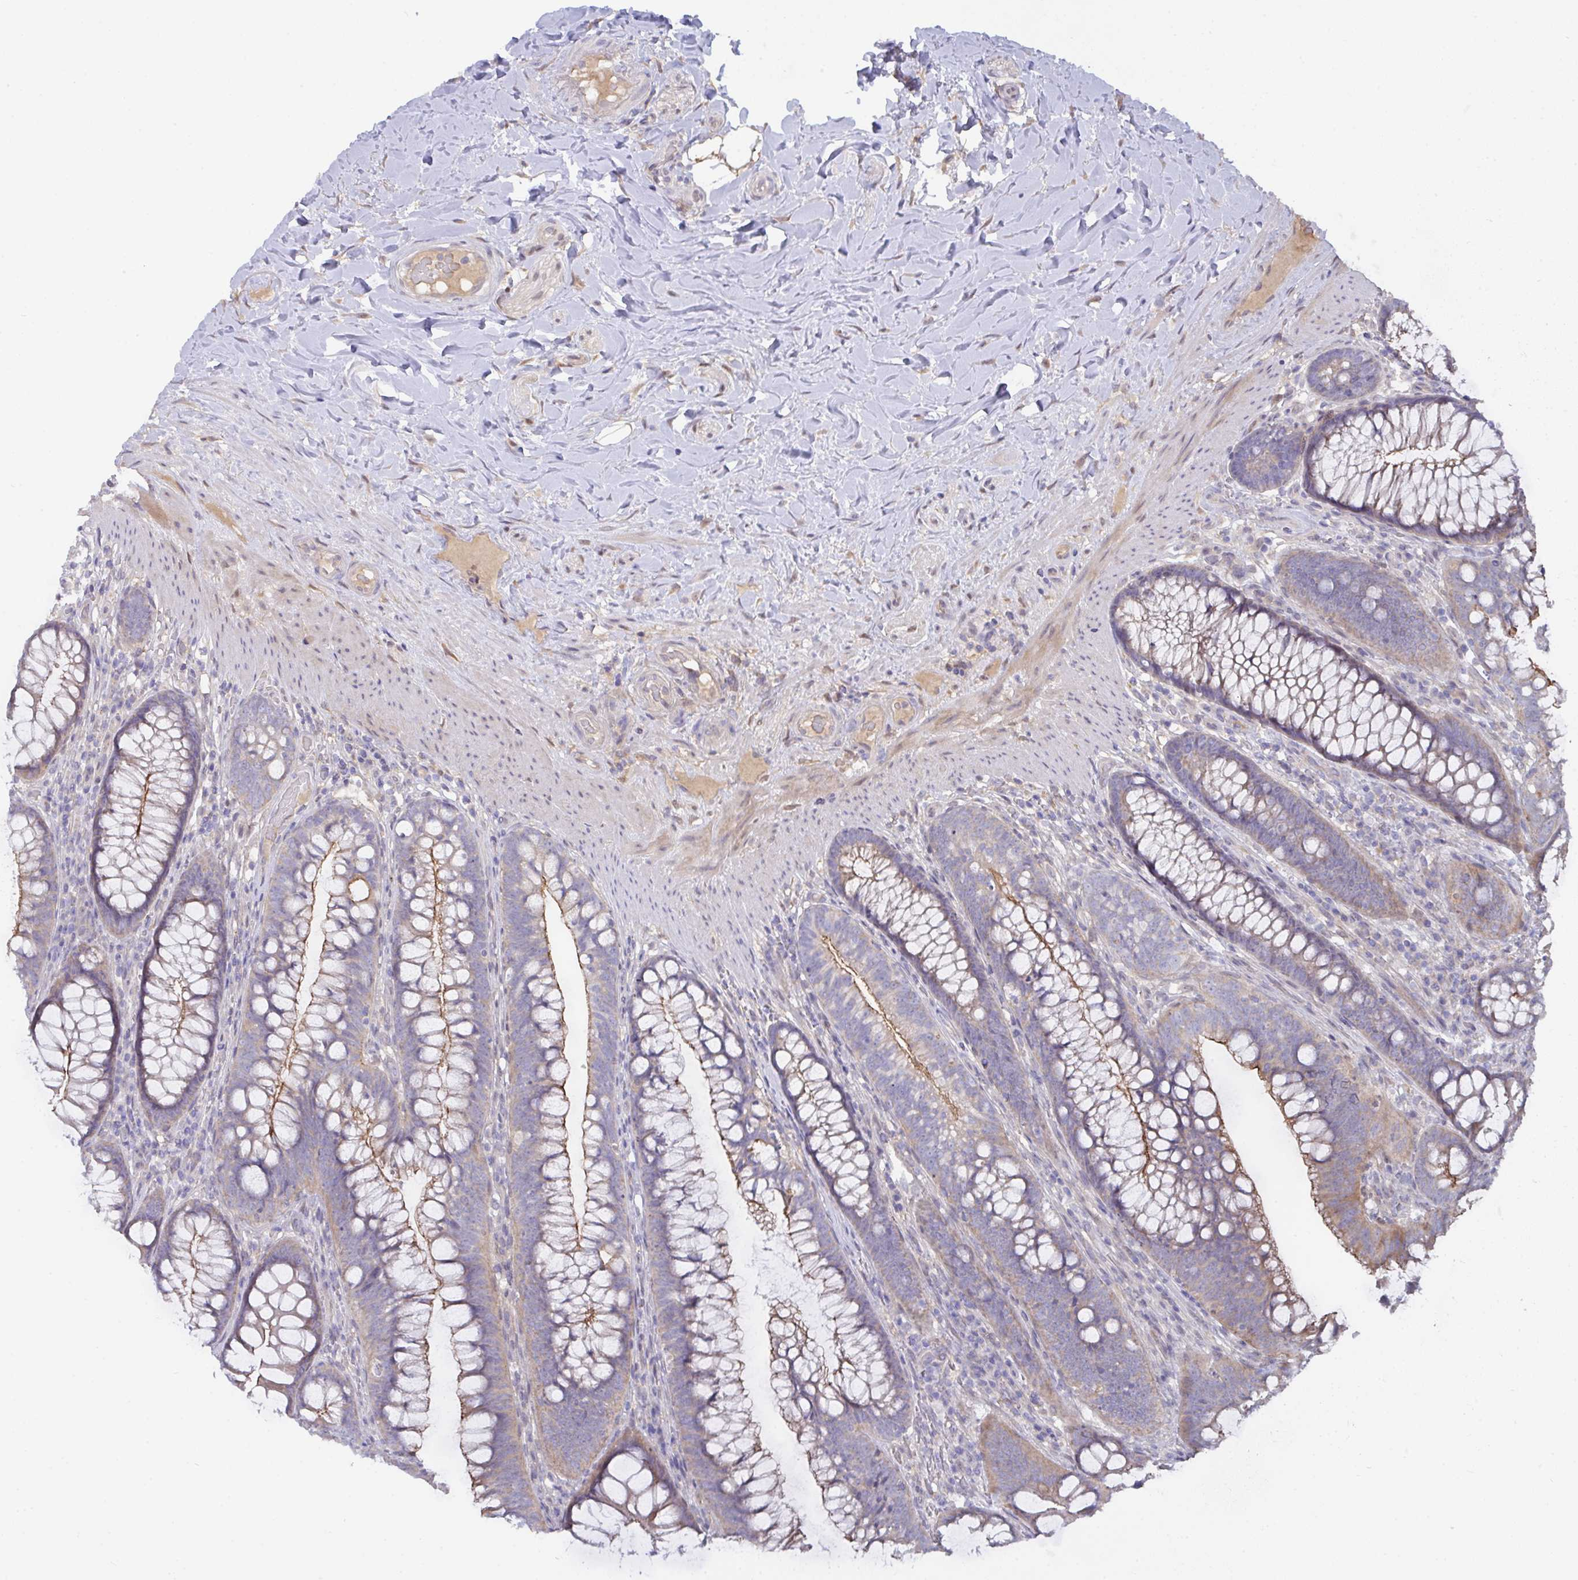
{"staining": {"intensity": "weak", "quantity": "<25%", "location": "cytoplasmic/membranous"}, "tissue": "colon", "cell_type": "Endothelial cells", "image_type": "normal", "snomed": [{"axis": "morphology", "description": "Normal tissue, NOS"}, {"axis": "morphology", "description": "Adenoma, NOS"}, {"axis": "topography", "description": "Soft tissue"}, {"axis": "topography", "description": "Colon"}], "caption": "DAB (3,3'-diaminobenzidine) immunohistochemical staining of normal colon reveals no significant expression in endothelial cells.", "gene": "L3HYPDH", "patient": {"sex": "male", "age": 47}}